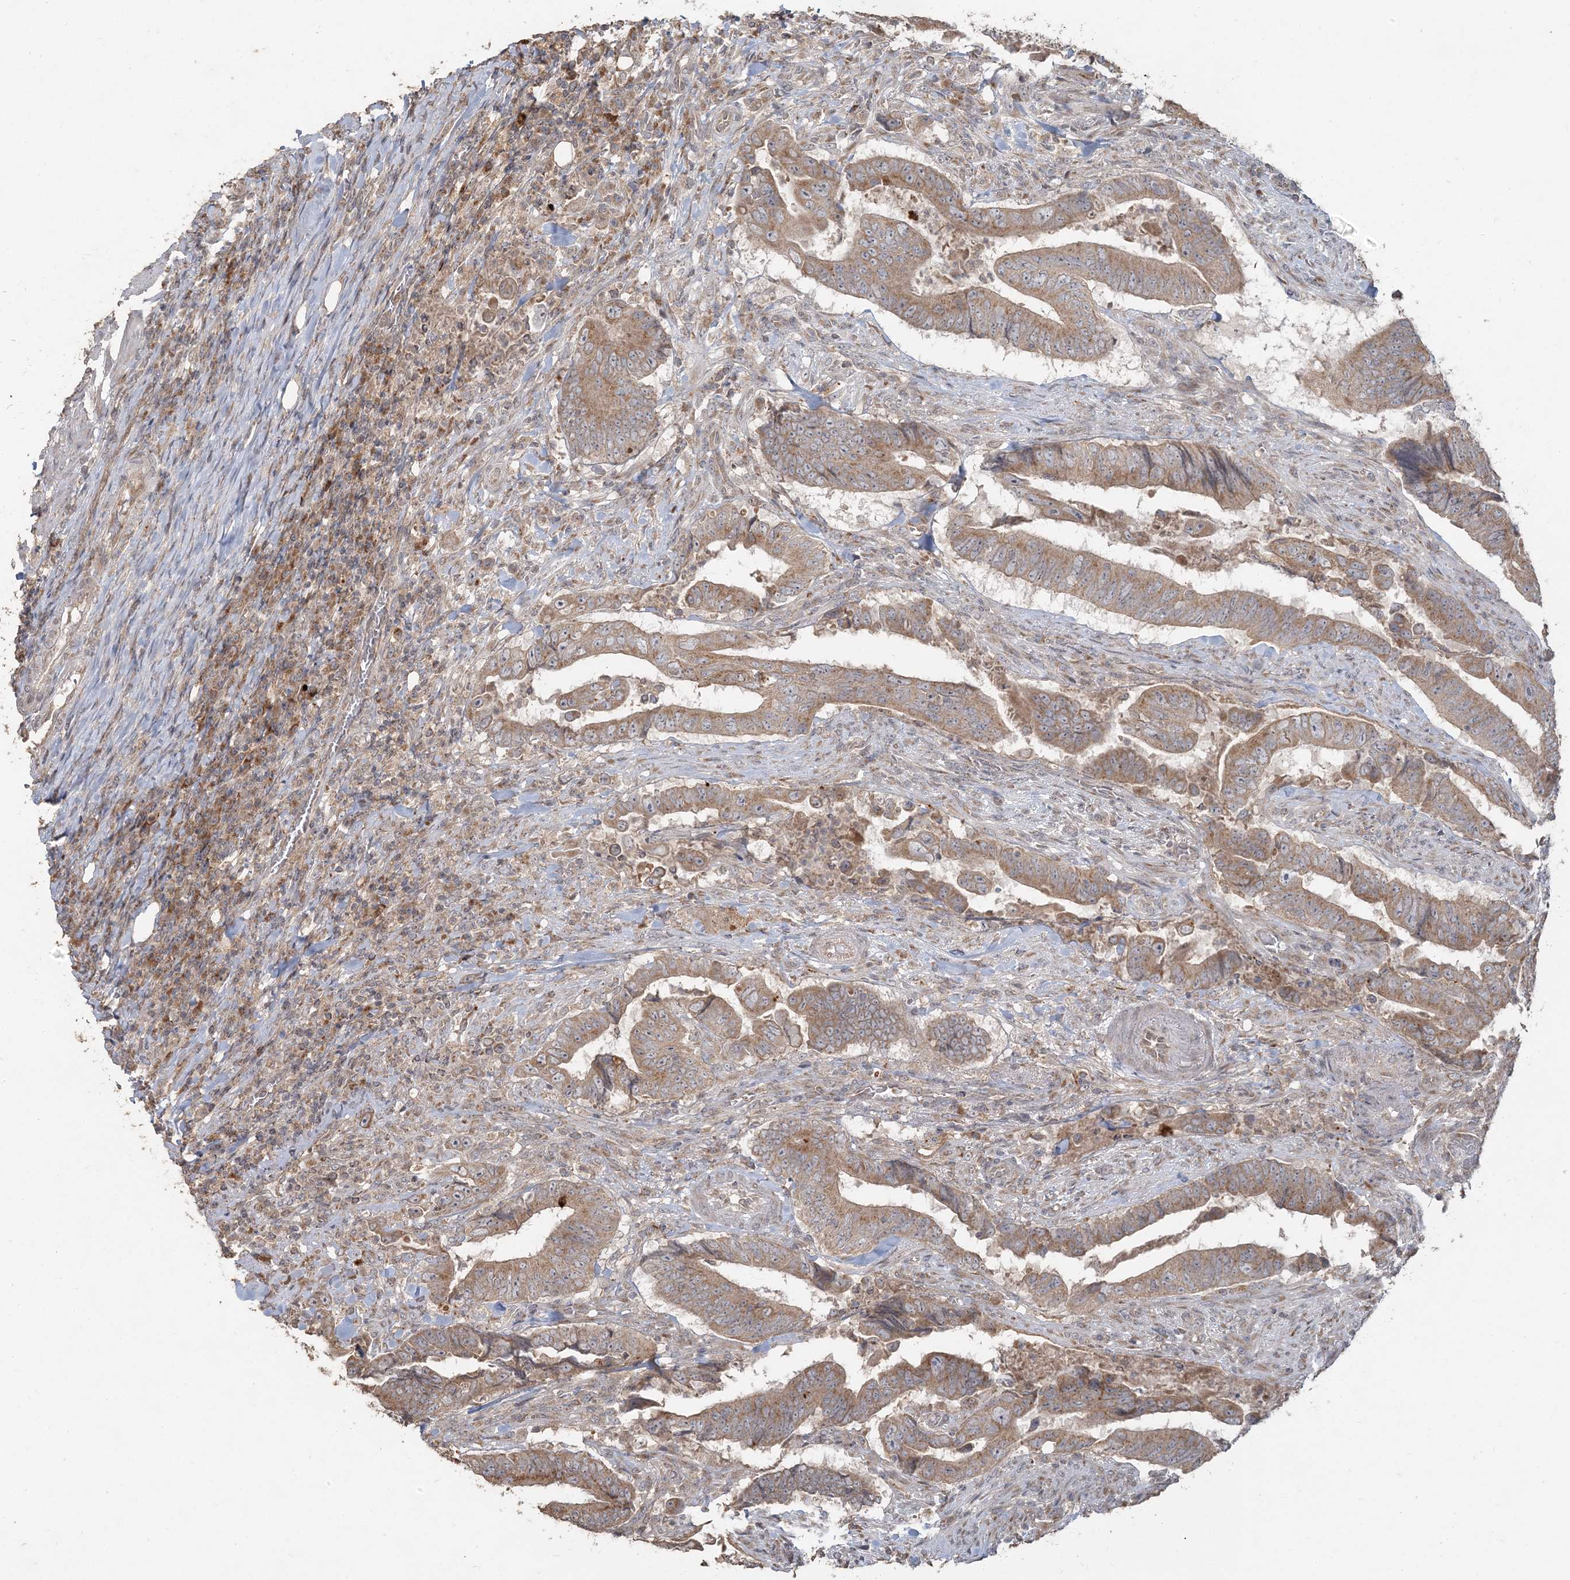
{"staining": {"intensity": "moderate", "quantity": ">75%", "location": "cytoplasmic/membranous"}, "tissue": "colorectal cancer", "cell_type": "Tumor cells", "image_type": "cancer", "snomed": [{"axis": "morphology", "description": "Normal tissue, NOS"}, {"axis": "morphology", "description": "Adenocarcinoma, NOS"}, {"axis": "topography", "description": "Colon"}], "caption": "Protein staining of colorectal adenocarcinoma tissue exhibits moderate cytoplasmic/membranous positivity in approximately >75% of tumor cells.", "gene": "RAB14", "patient": {"sex": "male", "age": 56}}